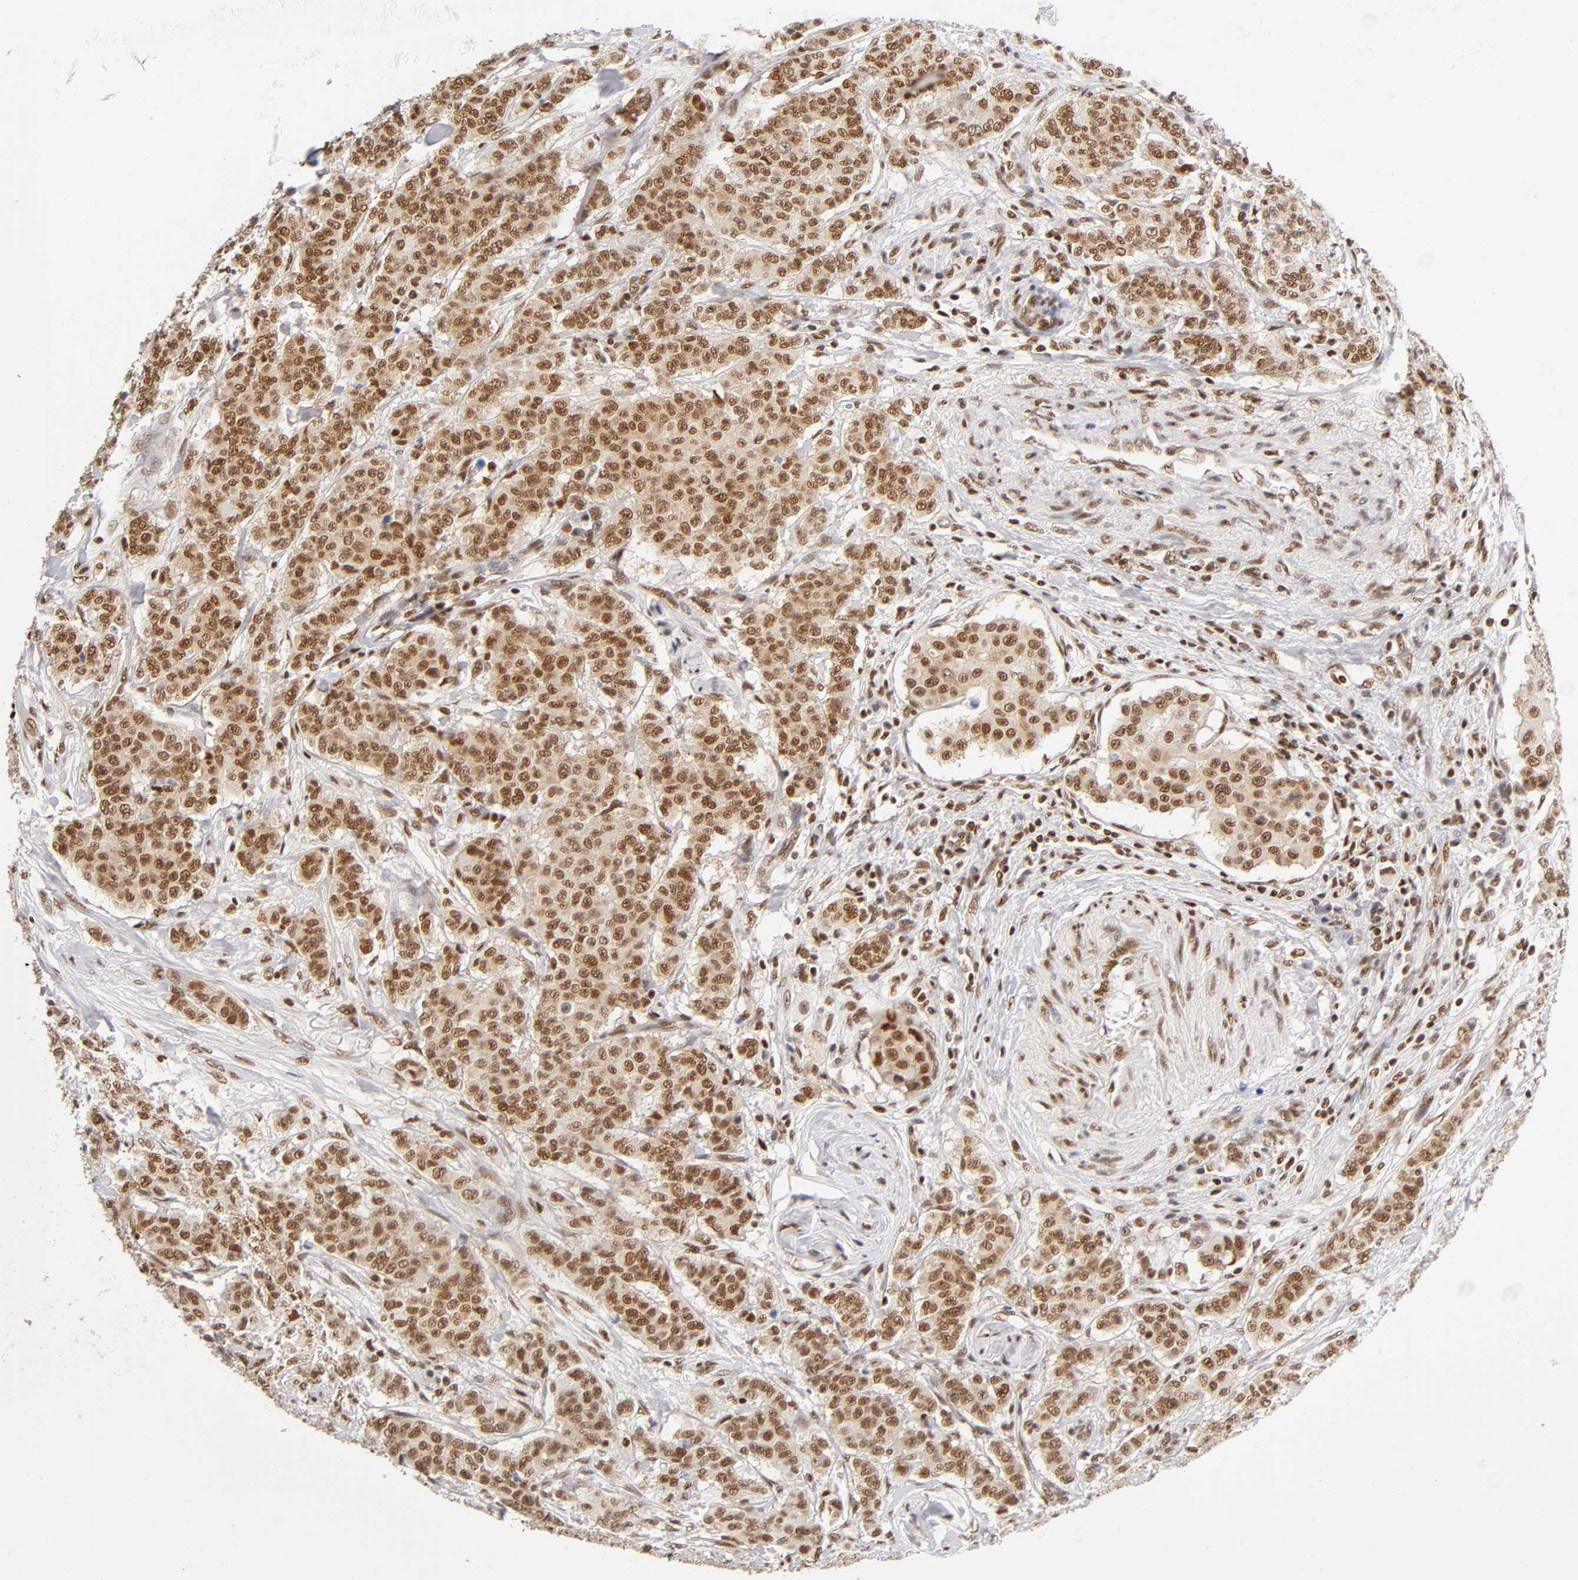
{"staining": {"intensity": "strong", "quantity": ">75%", "location": "nuclear"}, "tissue": "breast cancer", "cell_type": "Tumor cells", "image_type": "cancer", "snomed": [{"axis": "morphology", "description": "Duct carcinoma"}, {"axis": "topography", "description": "Breast"}], "caption": "Immunohistochemistry image of neoplastic tissue: human breast intraductal carcinoma stained using immunohistochemistry shows high levels of strong protein expression localized specifically in the nuclear of tumor cells, appearing as a nuclear brown color.", "gene": "ILKAP", "patient": {"sex": "female", "age": 40}}